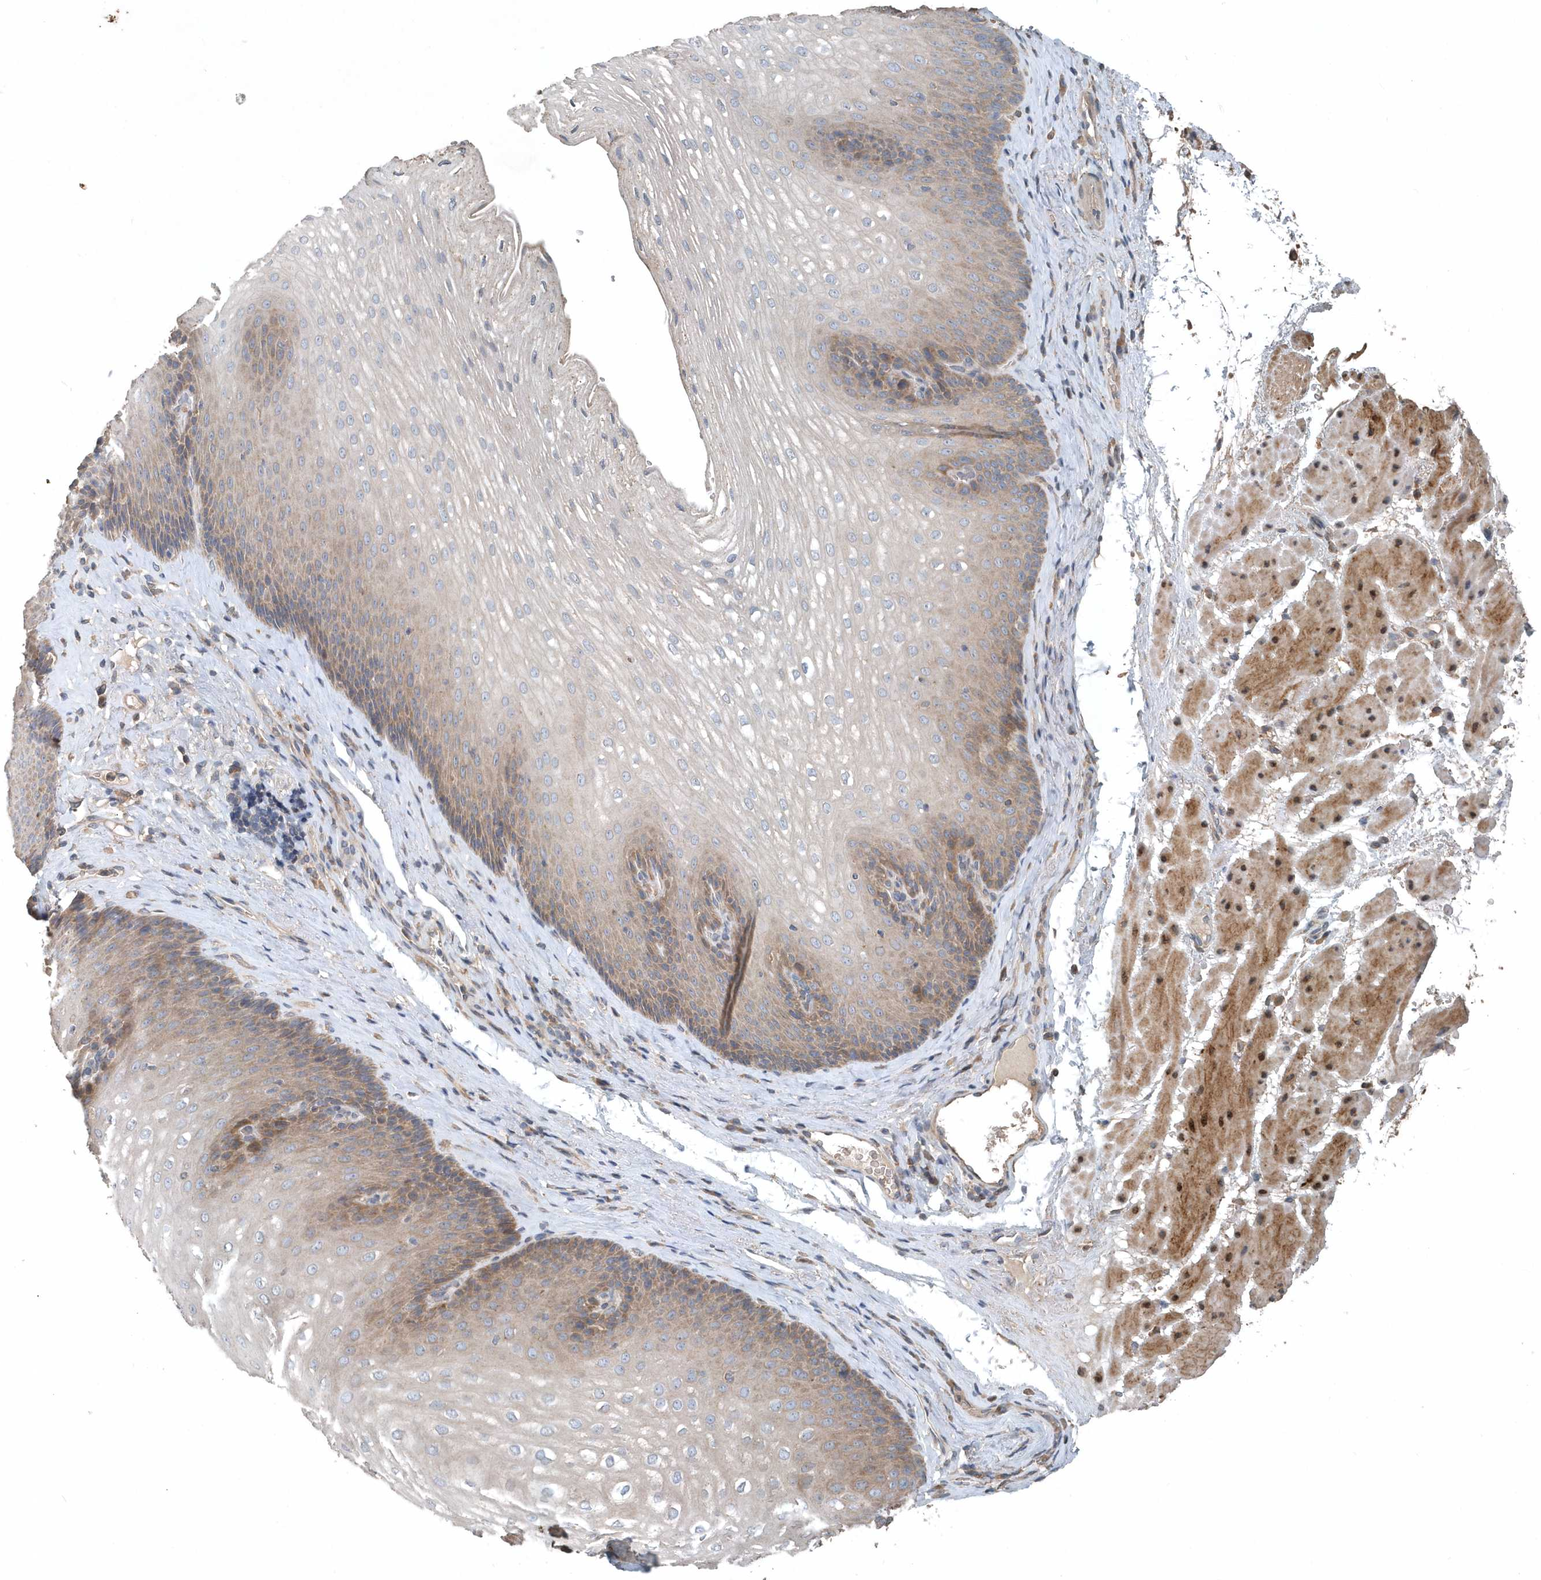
{"staining": {"intensity": "moderate", "quantity": "25%-75%", "location": "cytoplasmic/membranous"}, "tissue": "esophagus", "cell_type": "Squamous epithelial cells", "image_type": "normal", "snomed": [{"axis": "morphology", "description": "Normal tissue, NOS"}, {"axis": "topography", "description": "Esophagus"}], "caption": "An IHC image of unremarkable tissue is shown. Protein staining in brown labels moderate cytoplasmic/membranous positivity in esophagus within squamous epithelial cells. Immunohistochemistry stains the protein of interest in brown and the nuclei are stained blue.", "gene": "SCFD2", "patient": {"sex": "female", "age": 66}}